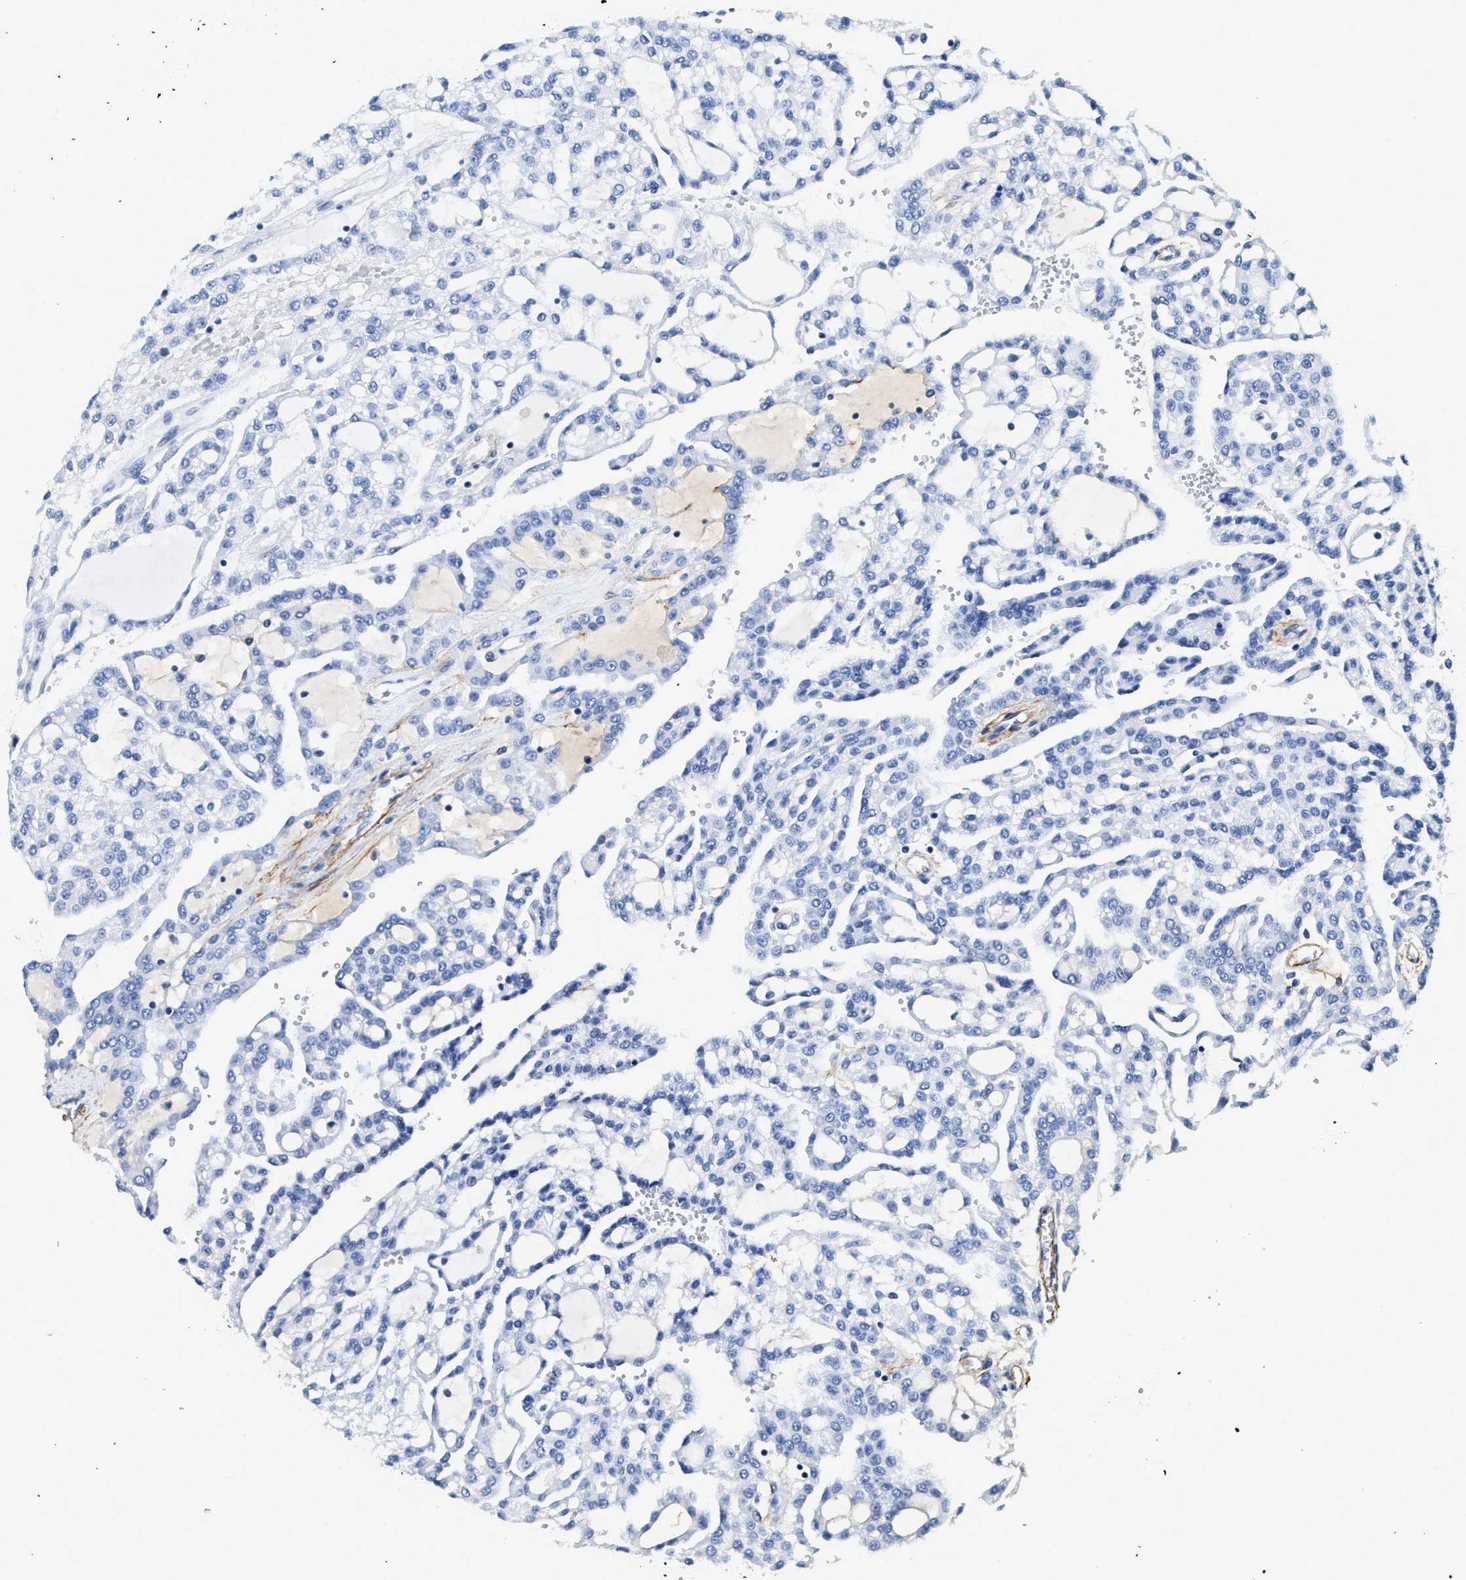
{"staining": {"intensity": "negative", "quantity": "none", "location": "none"}, "tissue": "renal cancer", "cell_type": "Tumor cells", "image_type": "cancer", "snomed": [{"axis": "morphology", "description": "Adenocarcinoma, NOS"}, {"axis": "topography", "description": "Kidney"}], "caption": "Tumor cells show no significant protein positivity in adenocarcinoma (renal).", "gene": "FBLN2", "patient": {"sex": "male", "age": 63}}